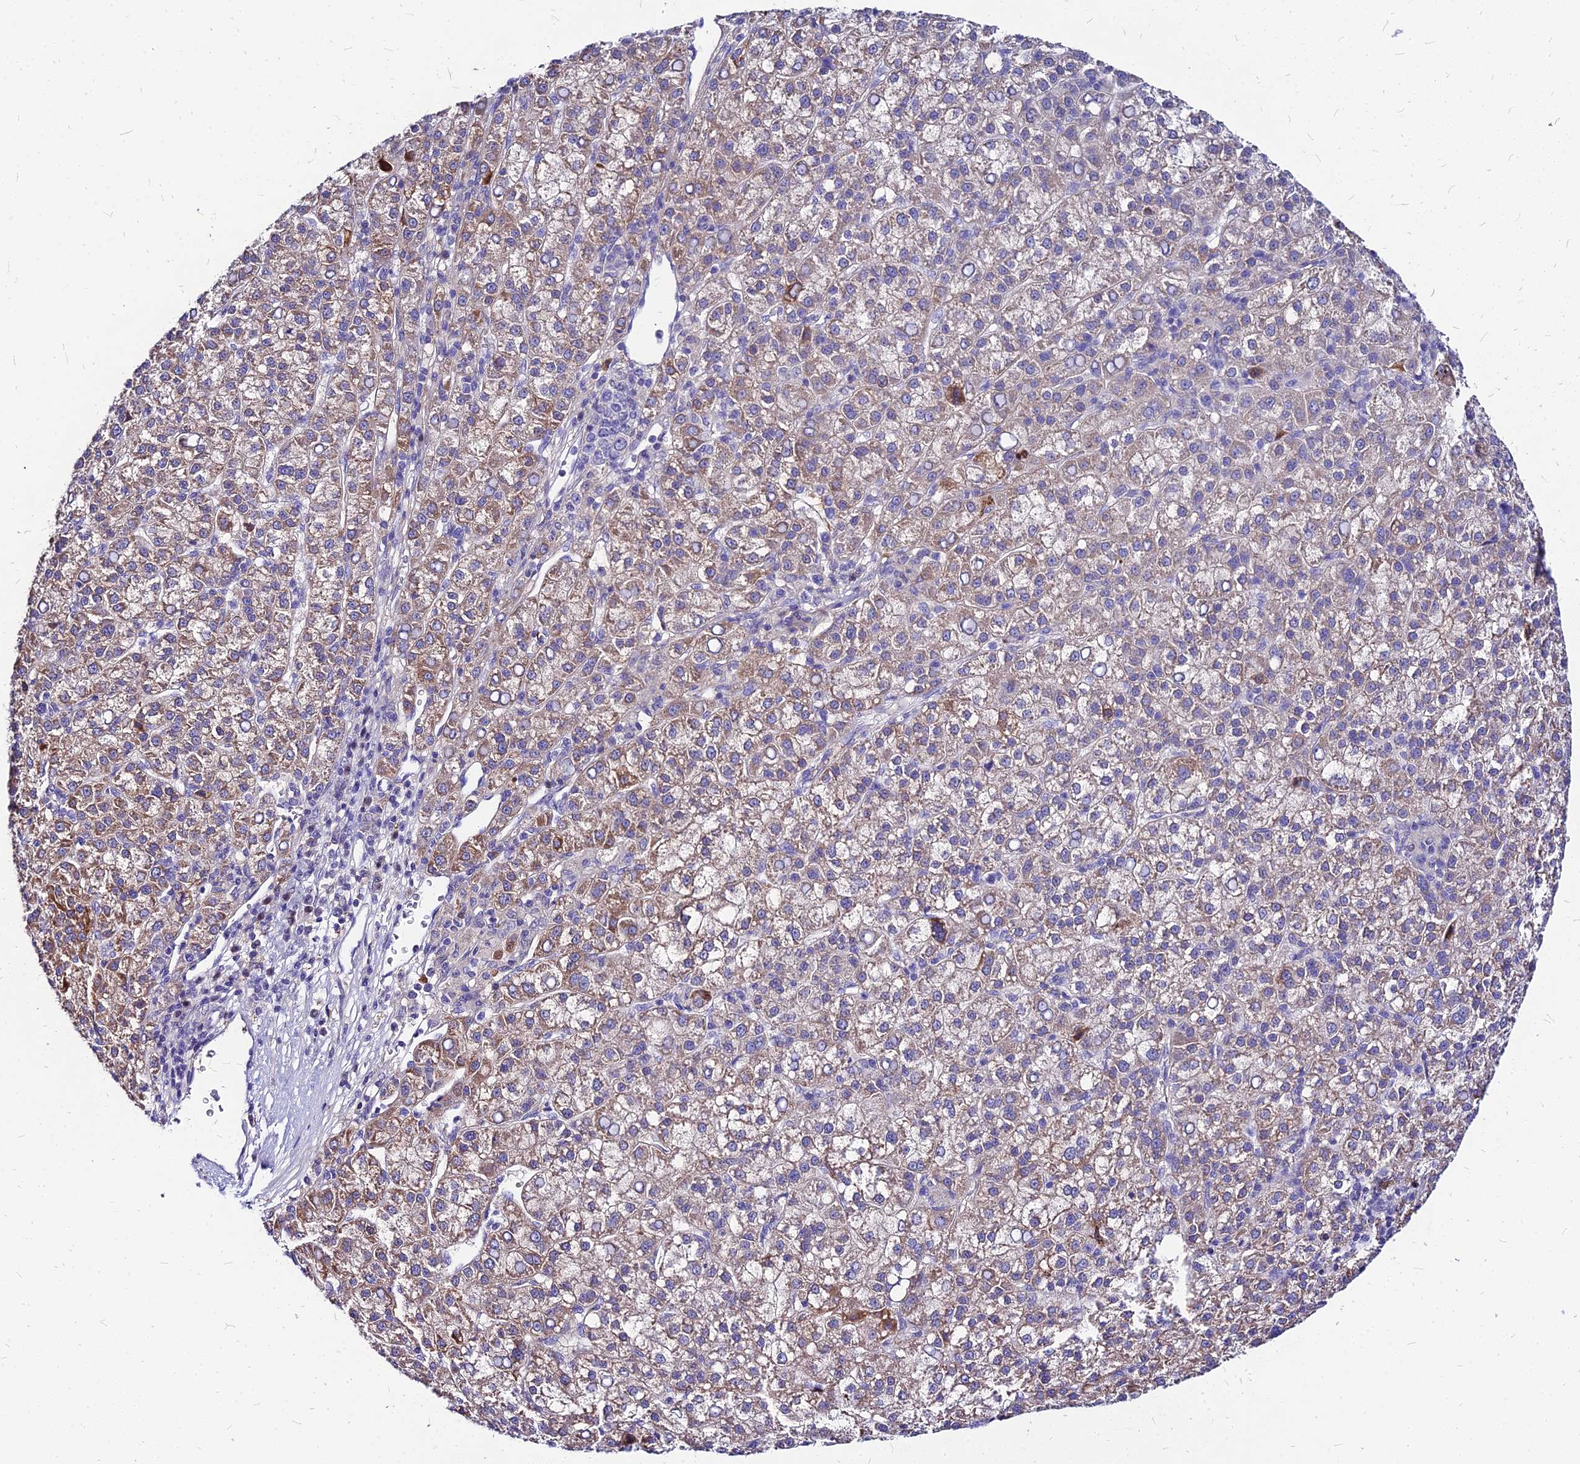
{"staining": {"intensity": "moderate", "quantity": "25%-75%", "location": "cytoplasmic/membranous"}, "tissue": "liver cancer", "cell_type": "Tumor cells", "image_type": "cancer", "snomed": [{"axis": "morphology", "description": "Carcinoma, Hepatocellular, NOS"}, {"axis": "topography", "description": "Liver"}], "caption": "Hepatocellular carcinoma (liver) tissue demonstrates moderate cytoplasmic/membranous staining in approximately 25%-75% of tumor cells, visualized by immunohistochemistry. The staining is performed using DAB brown chromogen to label protein expression. The nuclei are counter-stained blue using hematoxylin.", "gene": "ACSM6", "patient": {"sex": "female", "age": 58}}